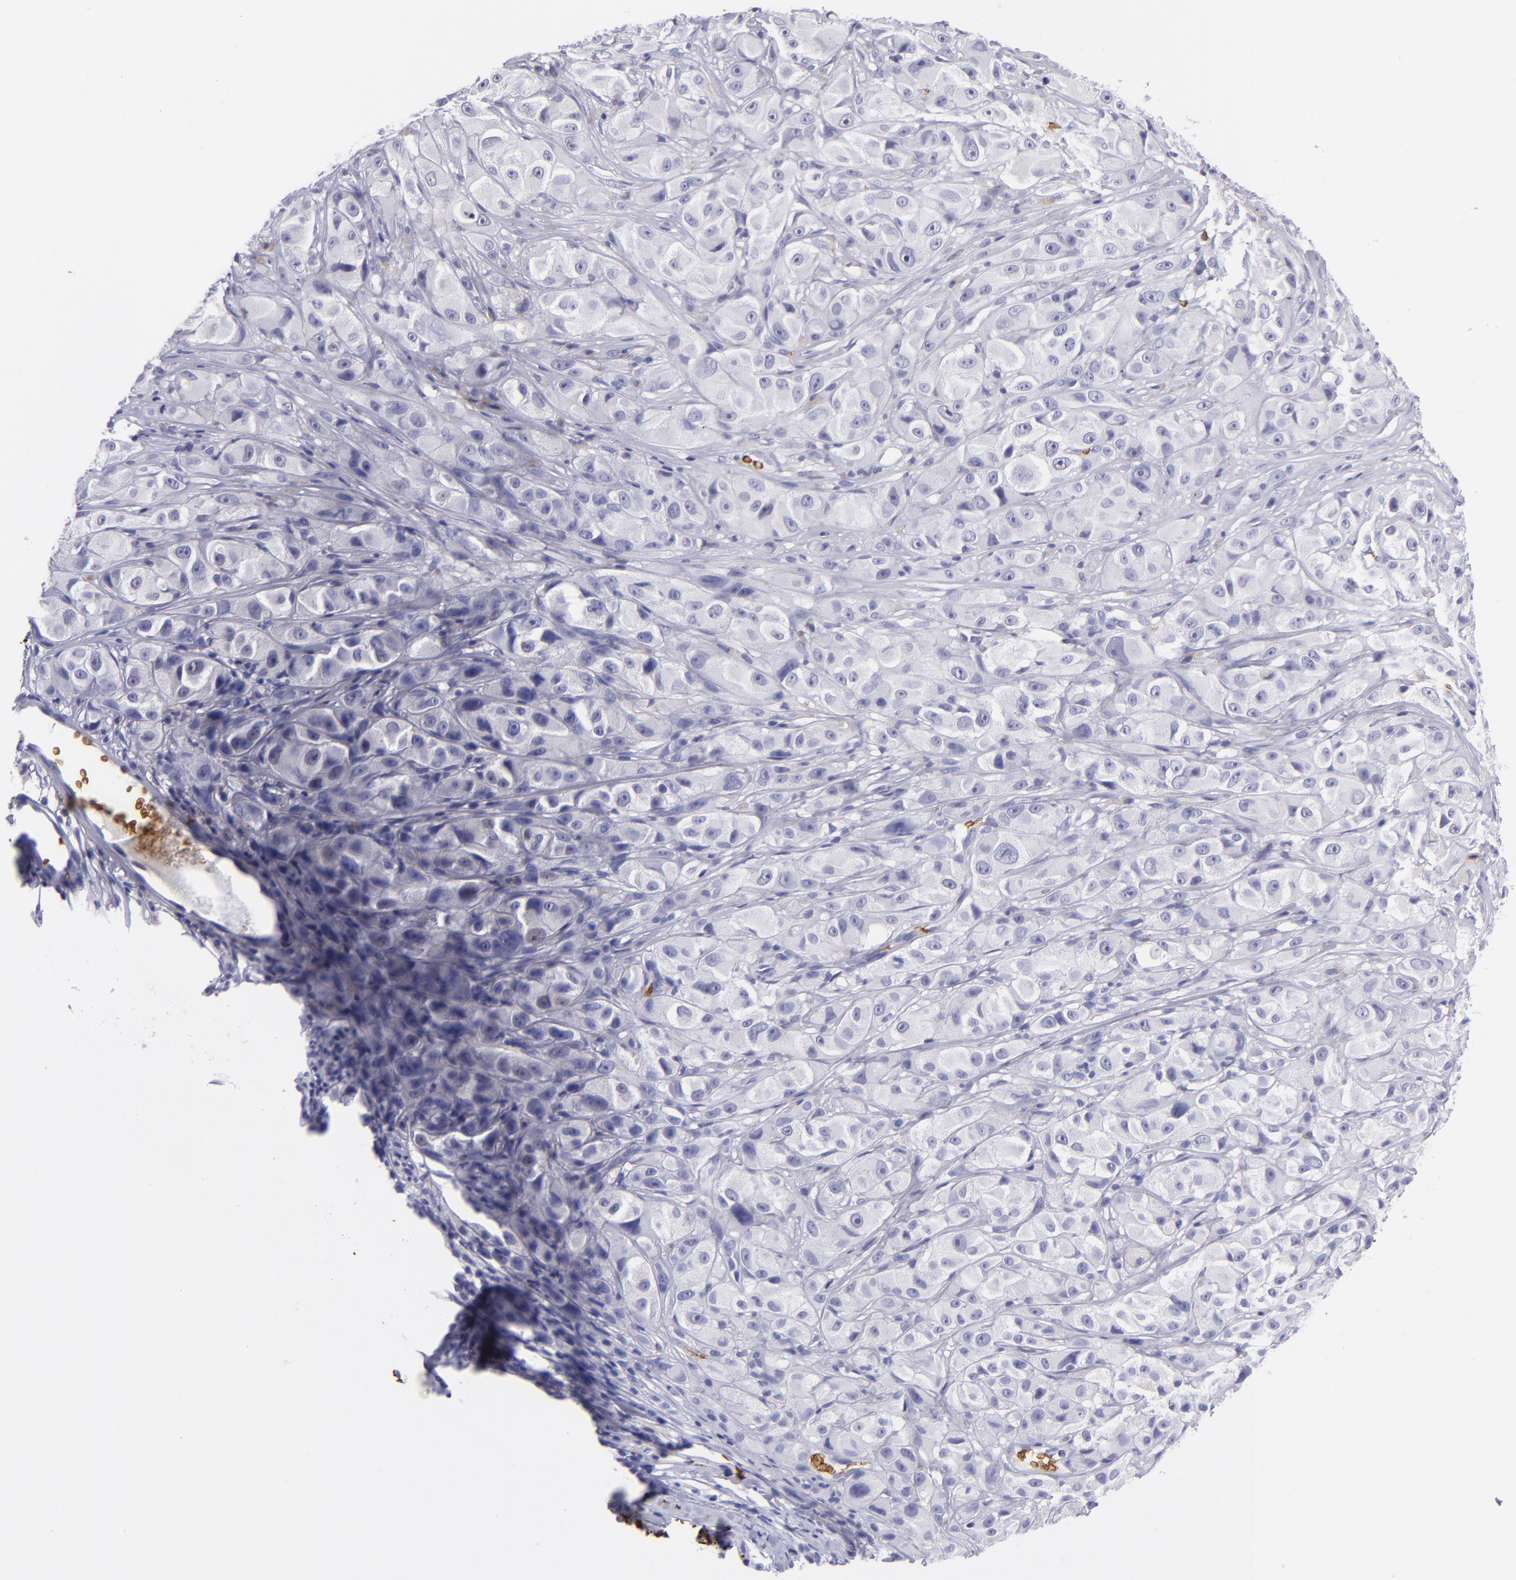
{"staining": {"intensity": "negative", "quantity": "none", "location": "none"}, "tissue": "melanoma", "cell_type": "Tumor cells", "image_type": "cancer", "snomed": [{"axis": "morphology", "description": "Malignant melanoma, NOS"}, {"axis": "topography", "description": "Skin"}], "caption": "Tumor cells are negative for brown protein staining in malignant melanoma.", "gene": "GYPA", "patient": {"sex": "male", "age": 56}}